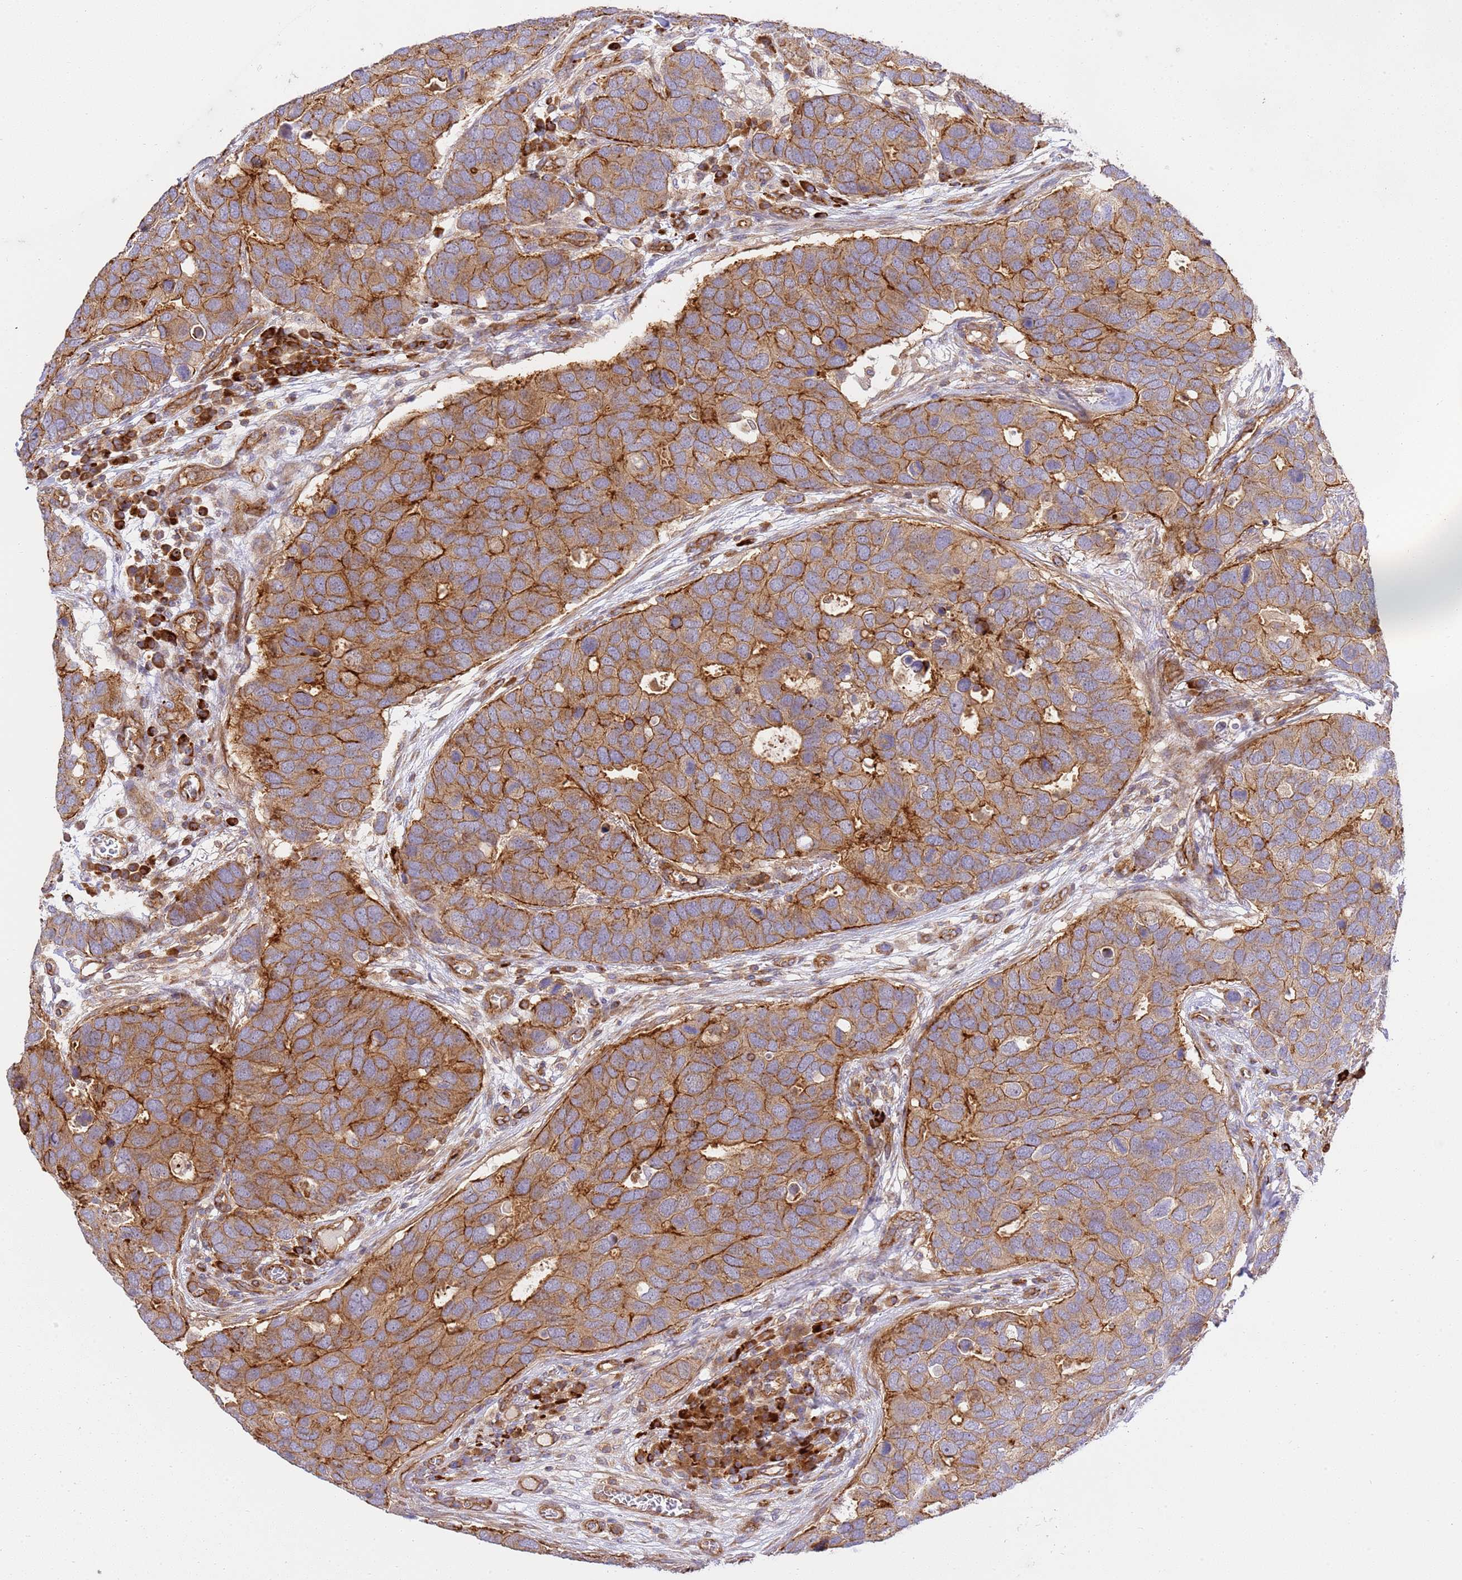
{"staining": {"intensity": "strong", "quantity": ">75%", "location": "cytoplasmic/membranous"}, "tissue": "breast cancer", "cell_type": "Tumor cells", "image_type": "cancer", "snomed": [{"axis": "morphology", "description": "Duct carcinoma"}, {"axis": "topography", "description": "Breast"}], "caption": "Invasive ductal carcinoma (breast) stained for a protein (brown) displays strong cytoplasmic/membranous positive expression in about >75% of tumor cells.", "gene": "EFCAB8", "patient": {"sex": "female", "age": 83}}